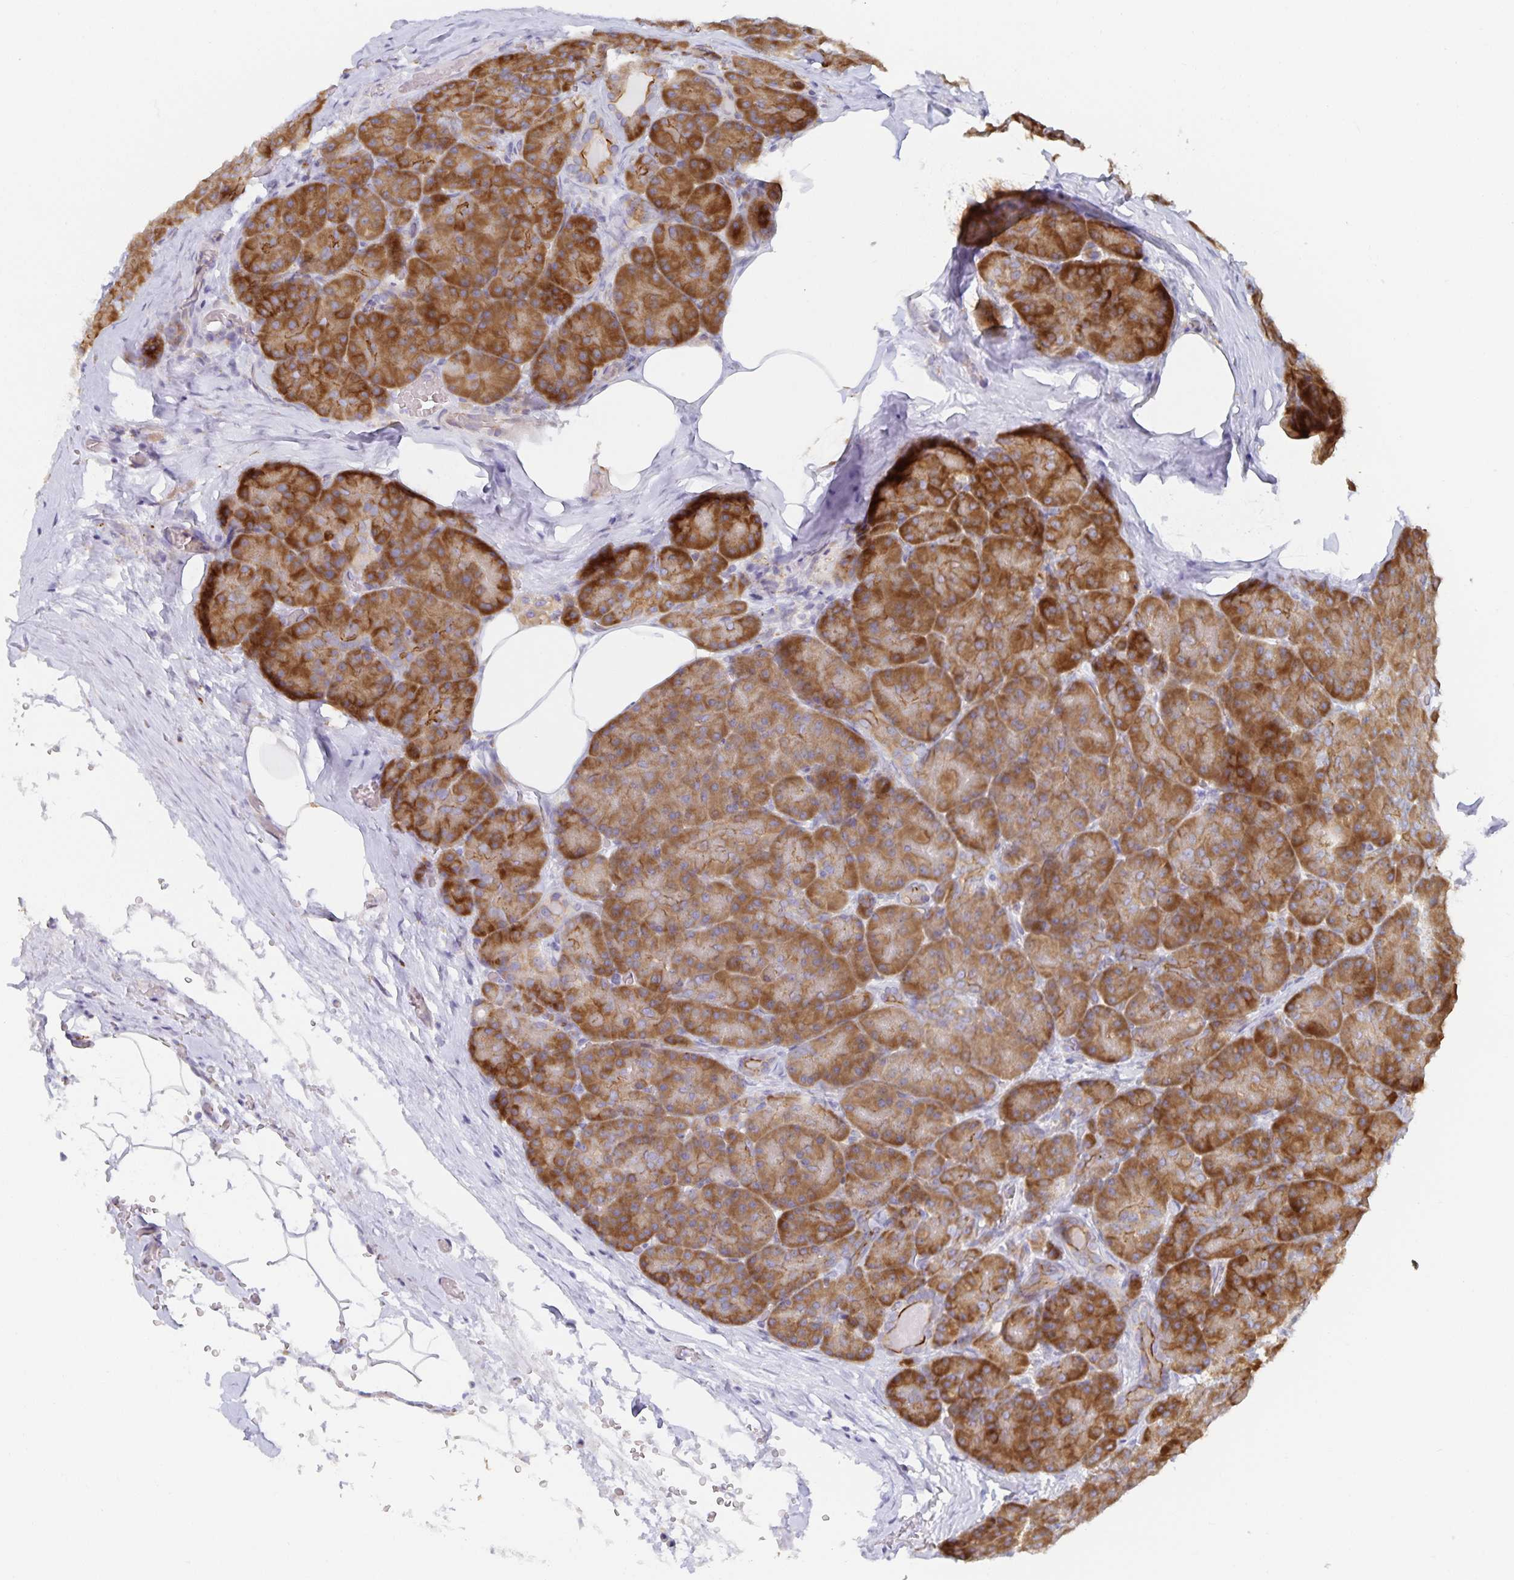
{"staining": {"intensity": "moderate", "quantity": ">75%", "location": "cytoplasmic/membranous"}, "tissue": "pancreas", "cell_type": "Exocrine glandular cells", "image_type": "normal", "snomed": [{"axis": "morphology", "description": "Normal tissue, NOS"}, {"axis": "topography", "description": "Pancreas"}], "caption": "Pancreas was stained to show a protein in brown. There is medium levels of moderate cytoplasmic/membranous expression in about >75% of exocrine glandular cells. (brown staining indicates protein expression, while blue staining denotes nuclei).", "gene": "NOMO1", "patient": {"sex": "male", "age": 57}}